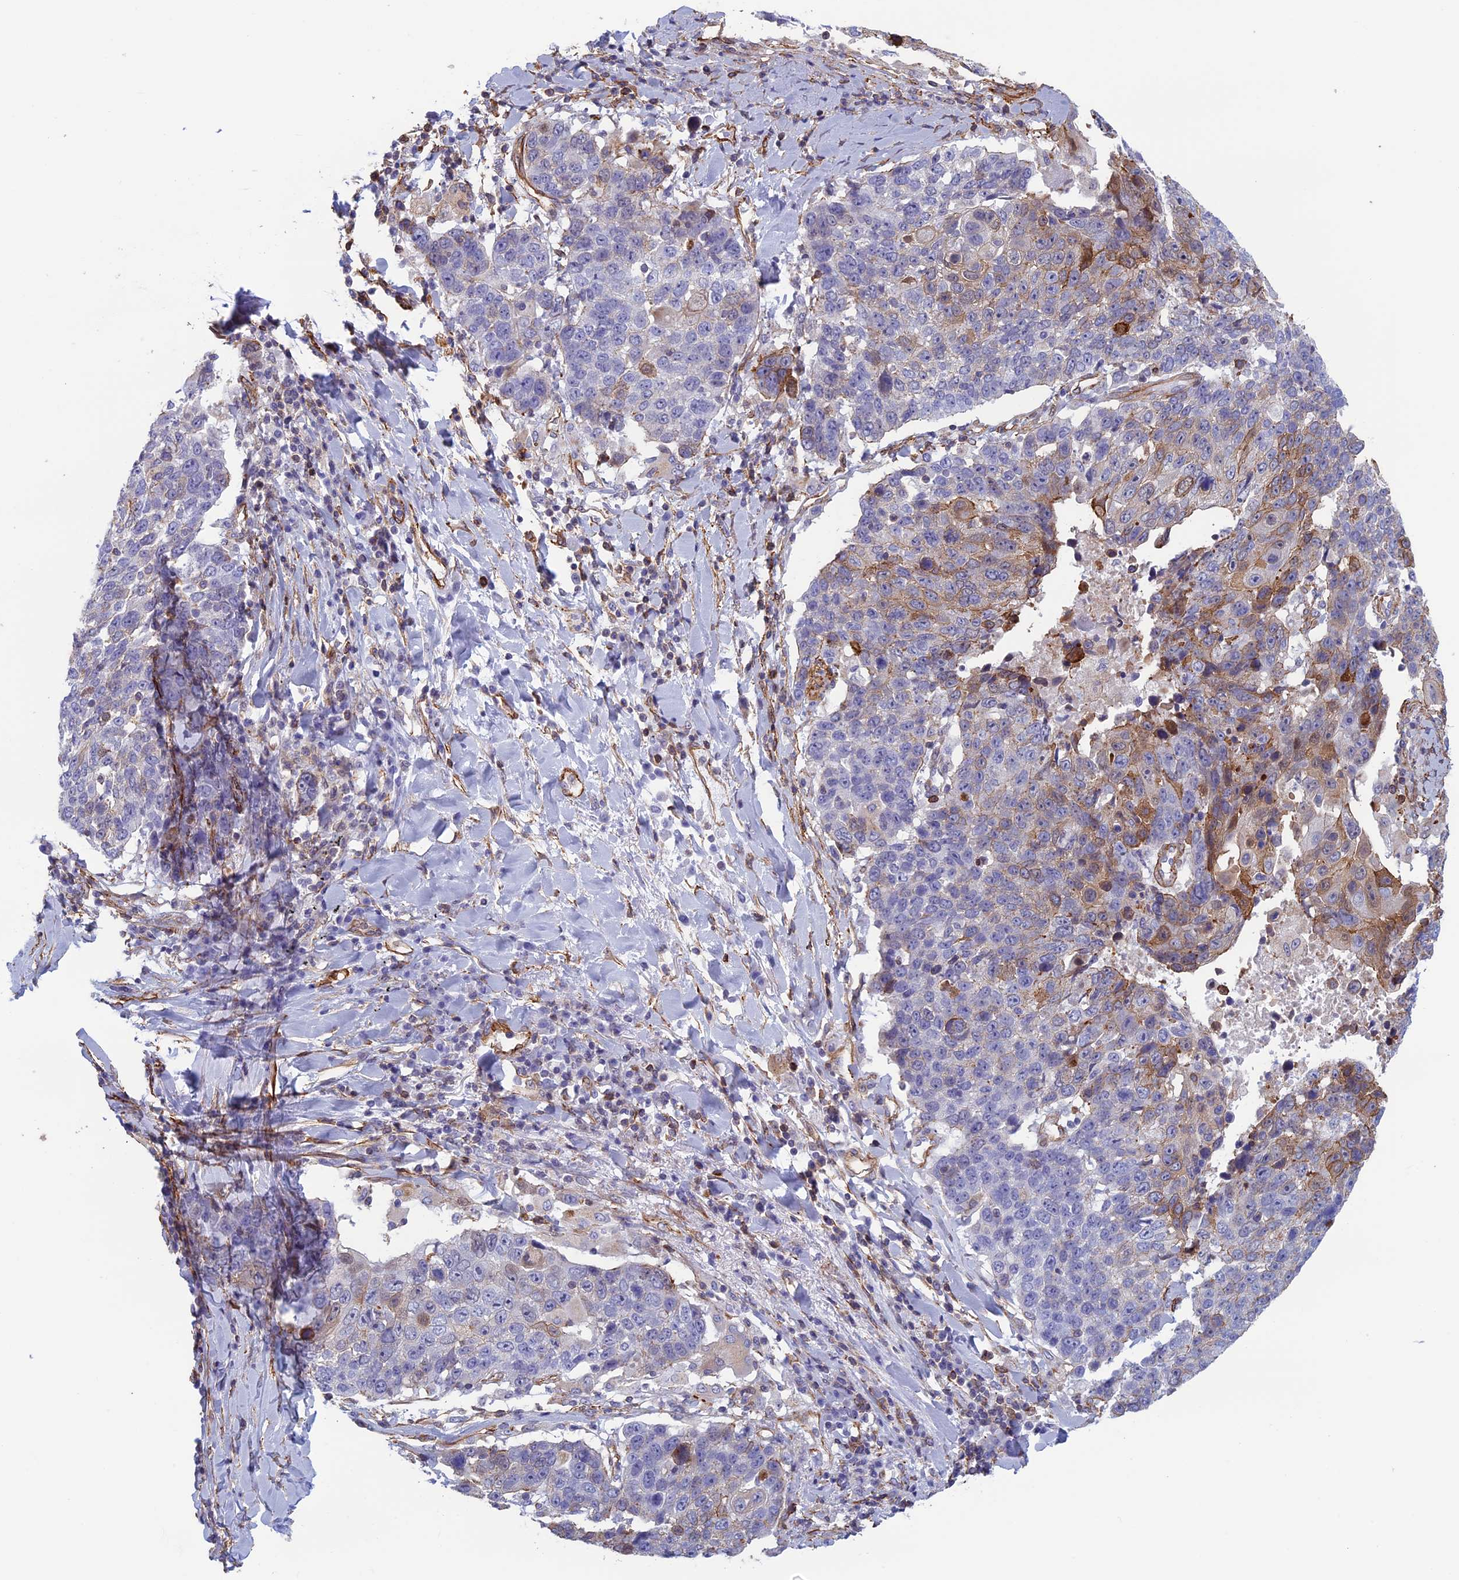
{"staining": {"intensity": "moderate", "quantity": "<25%", "location": "cytoplasmic/membranous"}, "tissue": "lung cancer", "cell_type": "Tumor cells", "image_type": "cancer", "snomed": [{"axis": "morphology", "description": "Squamous cell carcinoma, NOS"}, {"axis": "topography", "description": "Lung"}], "caption": "Protein expression analysis of lung cancer (squamous cell carcinoma) demonstrates moderate cytoplasmic/membranous expression in approximately <25% of tumor cells.", "gene": "ANGPTL2", "patient": {"sex": "male", "age": 66}}